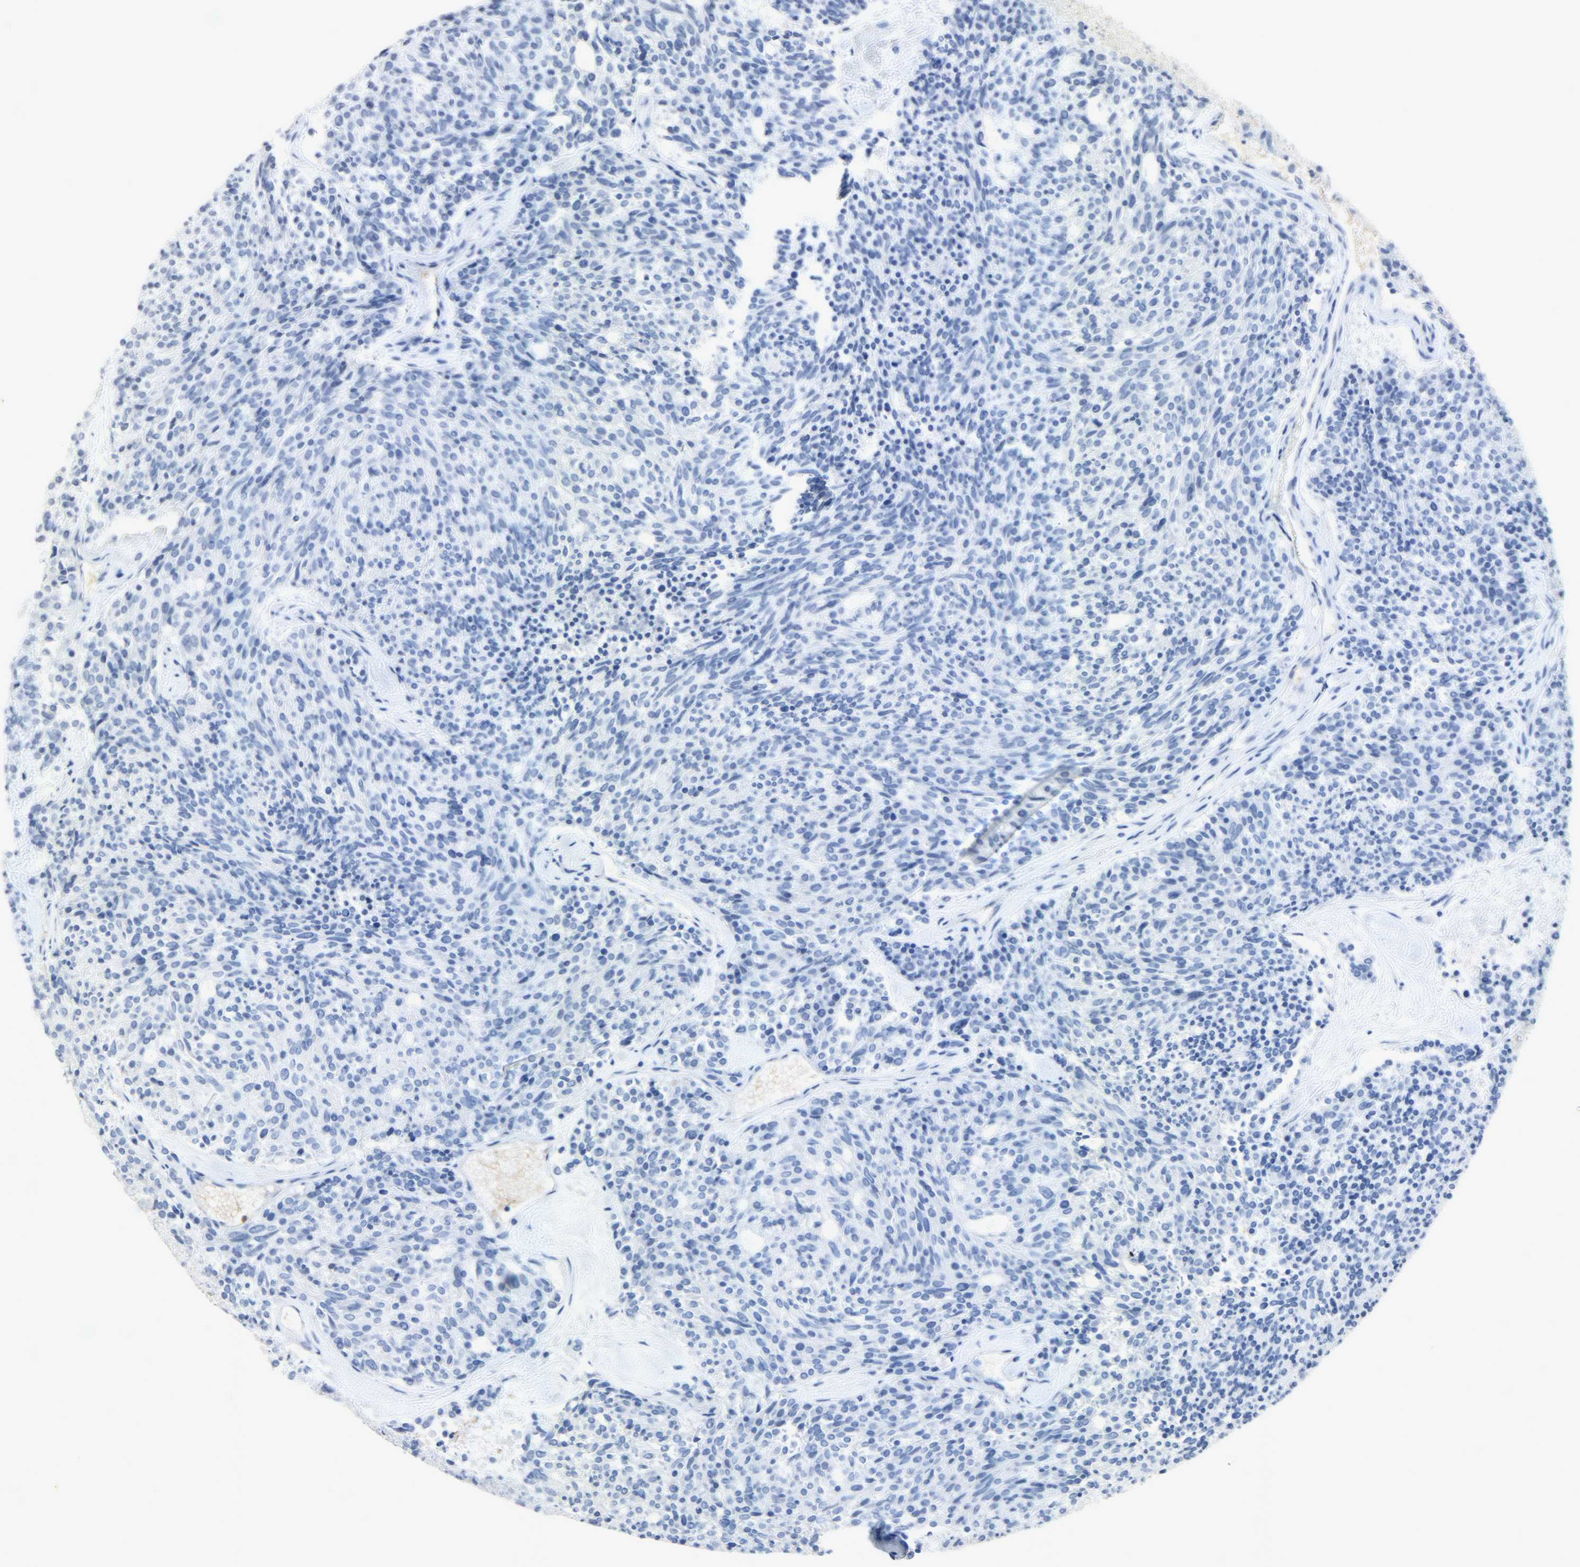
{"staining": {"intensity": "negative", "quantity": "none", "location": "none"}, "tissue": "carcinoid", "cell_type": "Tumor cells", "image_type": "cancer", "snomed": [{"axis": "morphology", "description": "Carcinoid, malignant, NOS"}, {"axis": "topography", "description": "Pancreas"}], "caption": "IHC of human carcinoid (malignant) demonstrates no staining in tumor cells.", "gene": "CA3", "patient": {"sex": "female", "age": 54}}